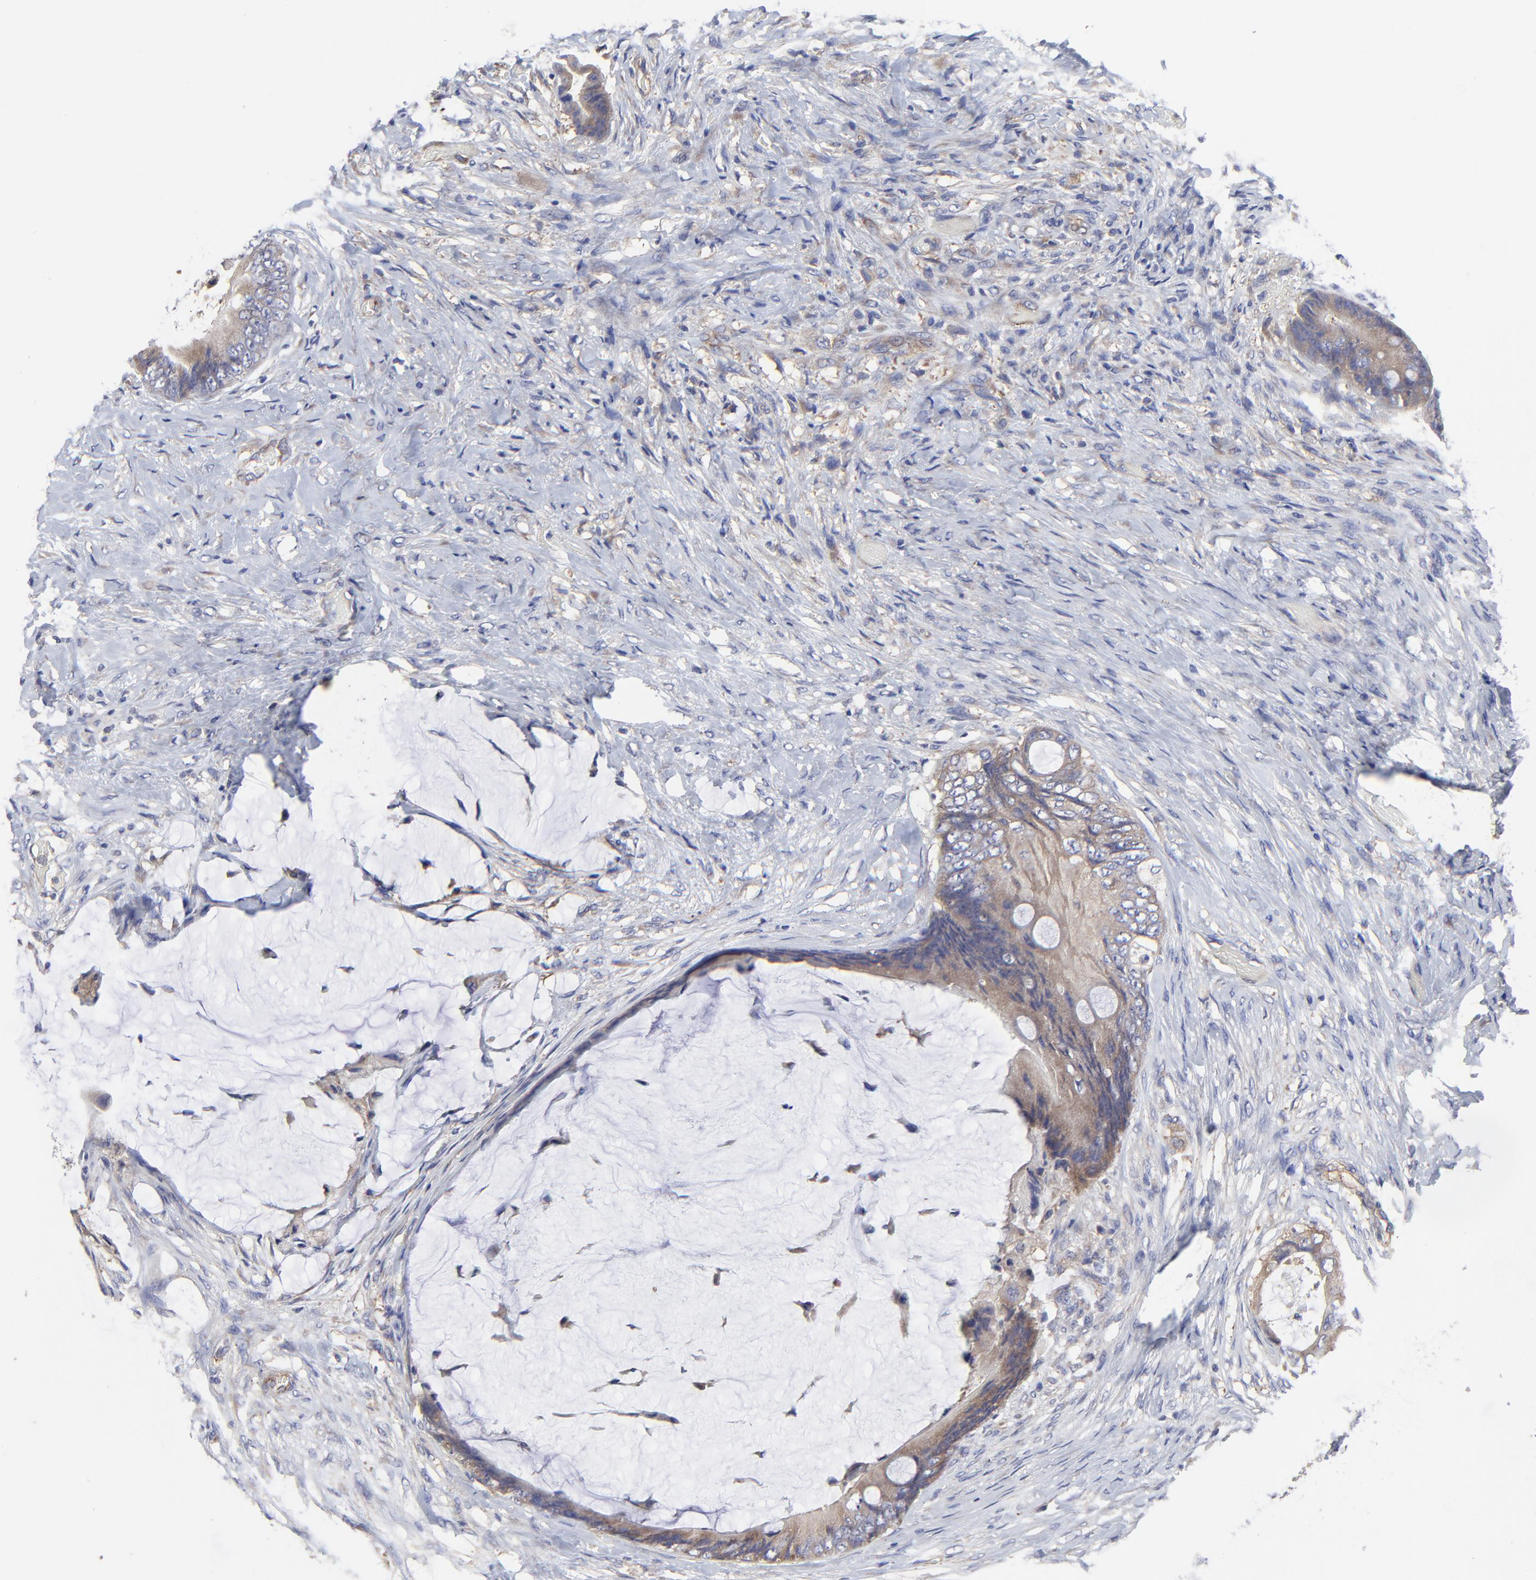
{"staining": {"intensity": "weak", "quantity": ">75%", "location": "cytoplasmic/membranous"}, "tissue": "colorectal cancer", "cell_type": "Tumor cells", "image_type": "cancer", "snomed": [{"axis": "morphology", "description": "Normal tissue, NOS"}, {"axis": "morphology", "description": "Adenocarcinoma, NOS"}, {"axis": "topography", "description": "Rectum"}, {"axis": "topography", "description": "Peripheral nerve tissue"}], "caption": "Adenocarcinoma (colorectal) stained with a brown dye shows weak cytoplasmic/membranous positive positivity in about >75% of tumor cells.", "gene": "SULF2", "patient": {"sex": "female", "age": 77}}